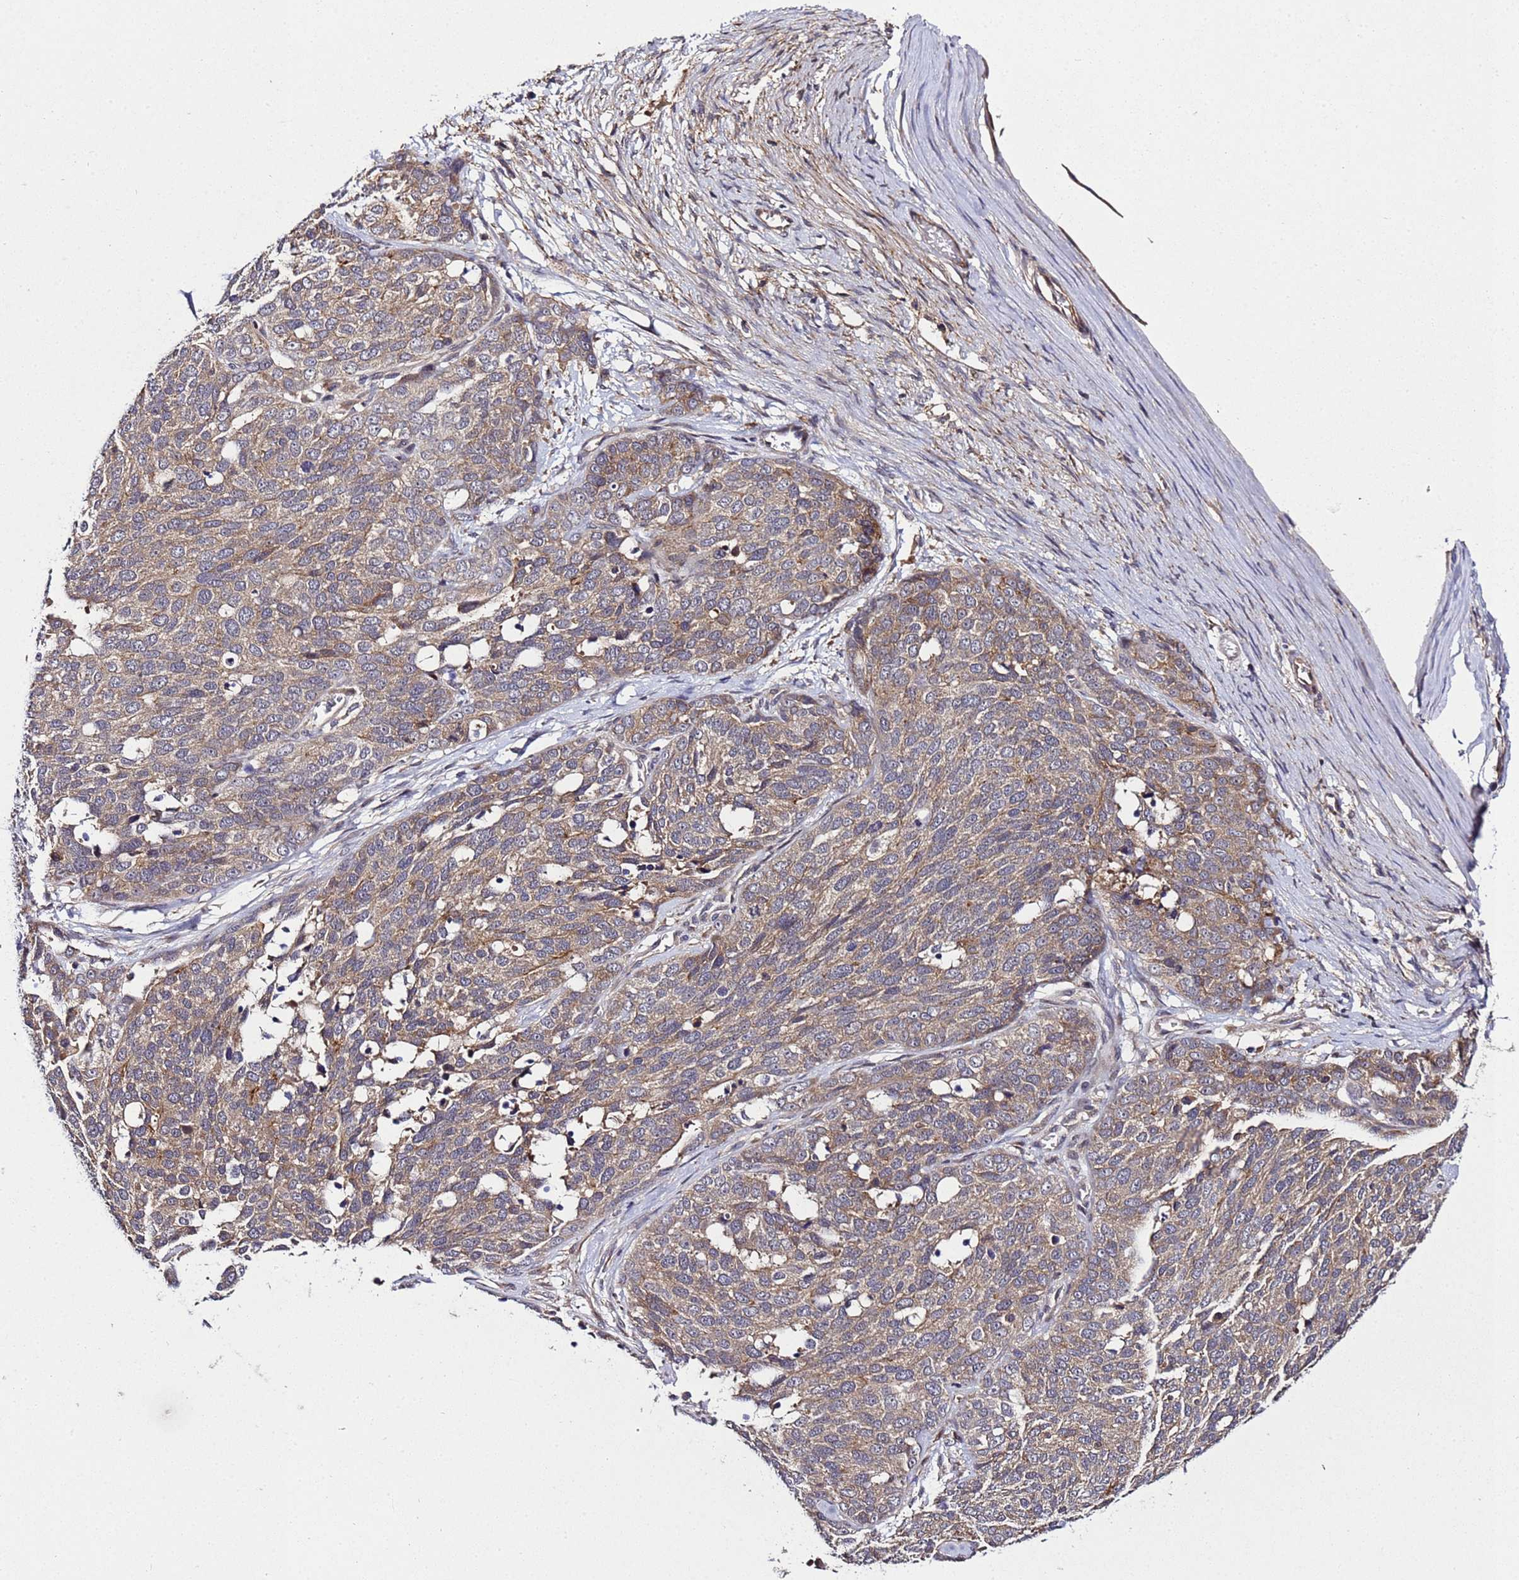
{"staining": {"intensity": "moderate", "quantity": ">75%", "location": "cytoplasmic/membranous"}, "tissue": "ovarian cancer", "cell_type": "Tumor cells", "image_type": "cancer", "snomed": [{"axis": "morphology", "description": "Cystadenocarcinoma, serous, NOS"}, {"axis": "topography", "description": "Ovary"}], "caption": "A micrograph showing moderate cytoplasmic/membranous expression in approximately >75% of tumor cells in ovarian cancer (serous cystadenocarcinoma), as visualized by brown immunohistochemical staining.", "gene": "PLXDC2", "patient": {"sex": "female", "age": 44}}